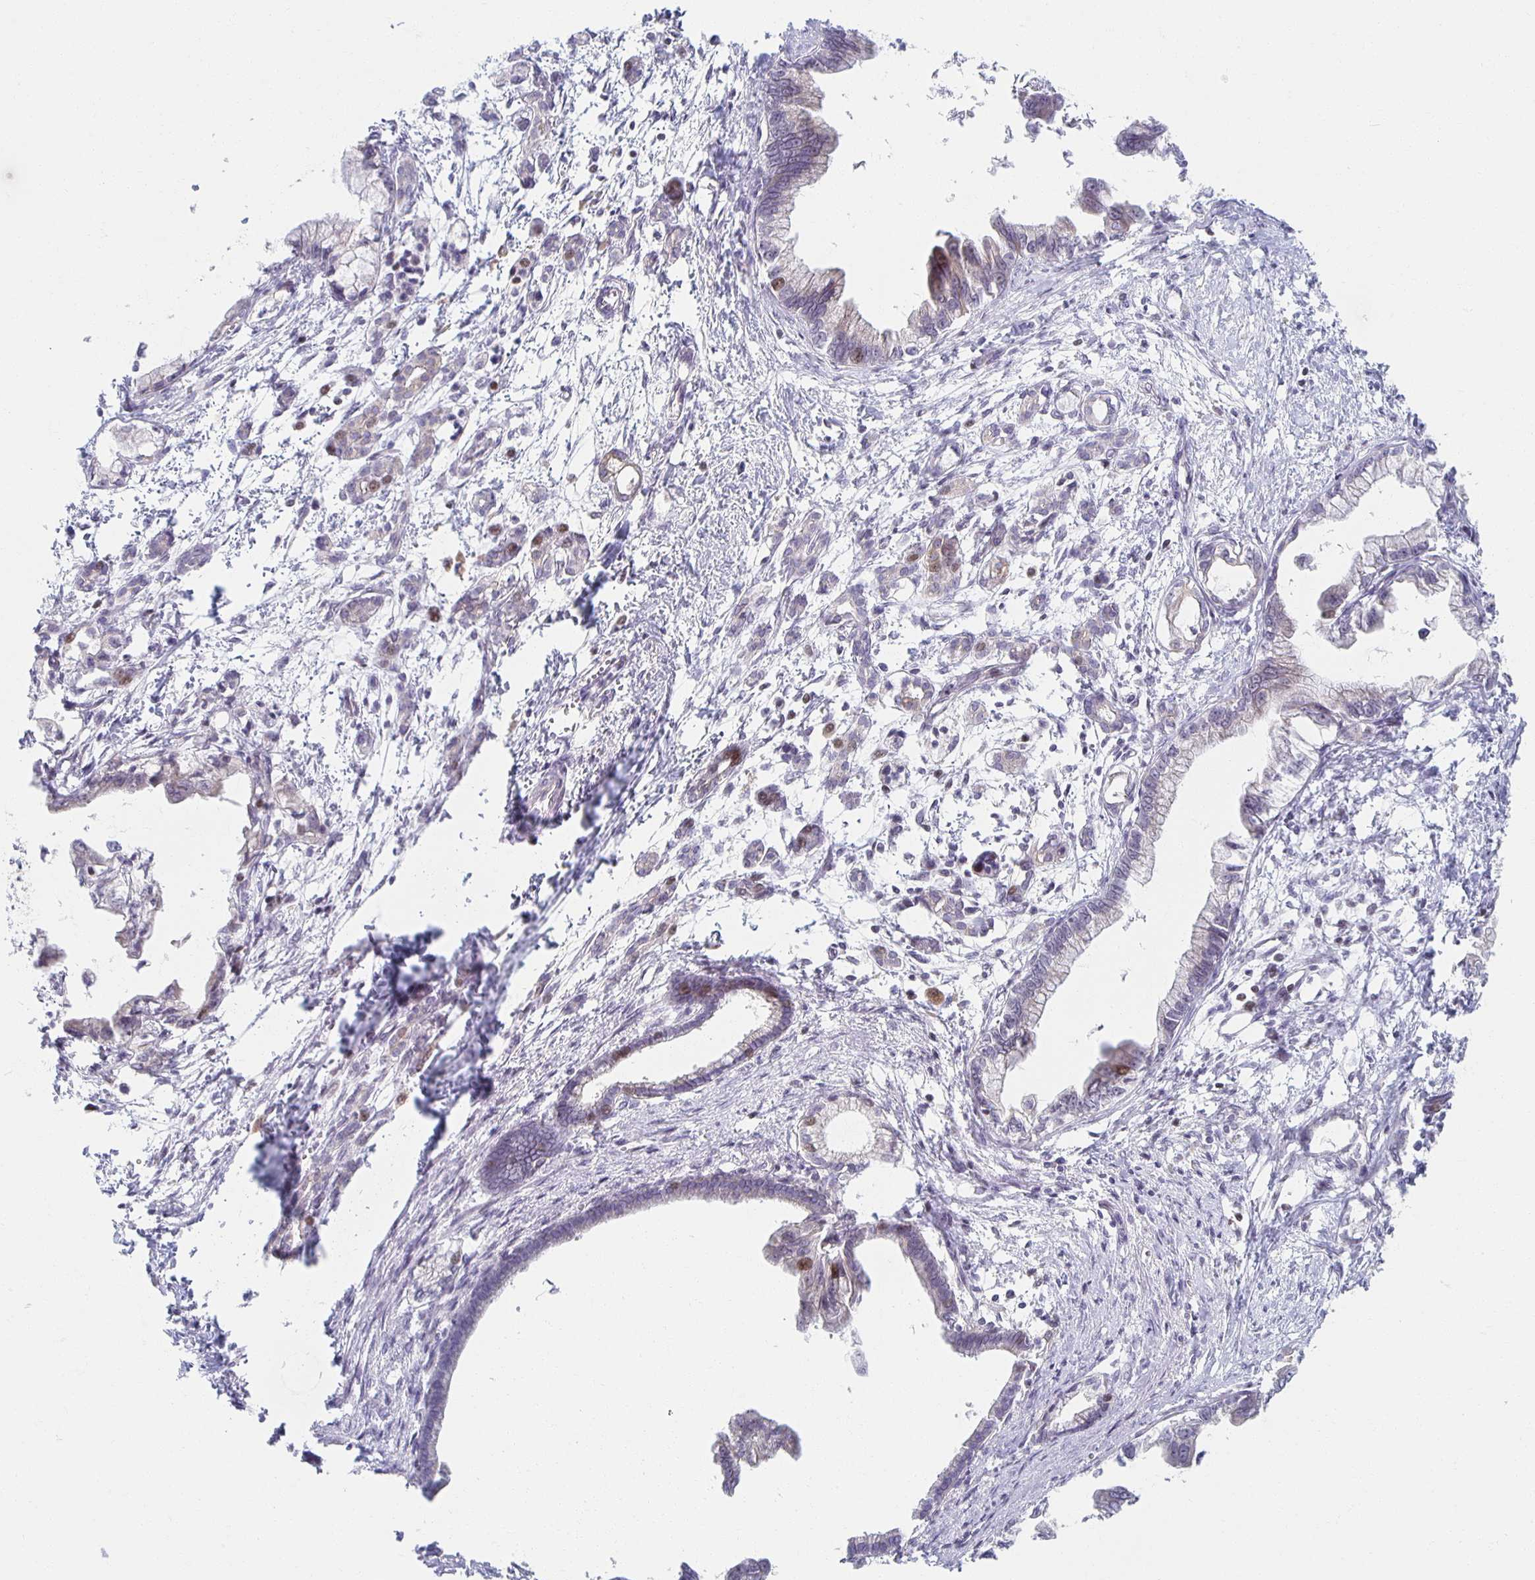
{"staining": {"intensity": "negative", "quantity": "none", "location": "none"}, "tissue": "pancreatic cancer", "cell_type": "Tumor cells", "image_type": "cancer", "snomed": [{"axis": "morphology", "description": "Adenocarcinoma, NOS"}, {"axis": "topography", "description": "Pancreas"}], "caption": "There is no significant positivity in tumor cells of pancreatic adenocarcinoma.", "gene": "HCFC1R1", "patient": {"sex": "male", "age": 61}}